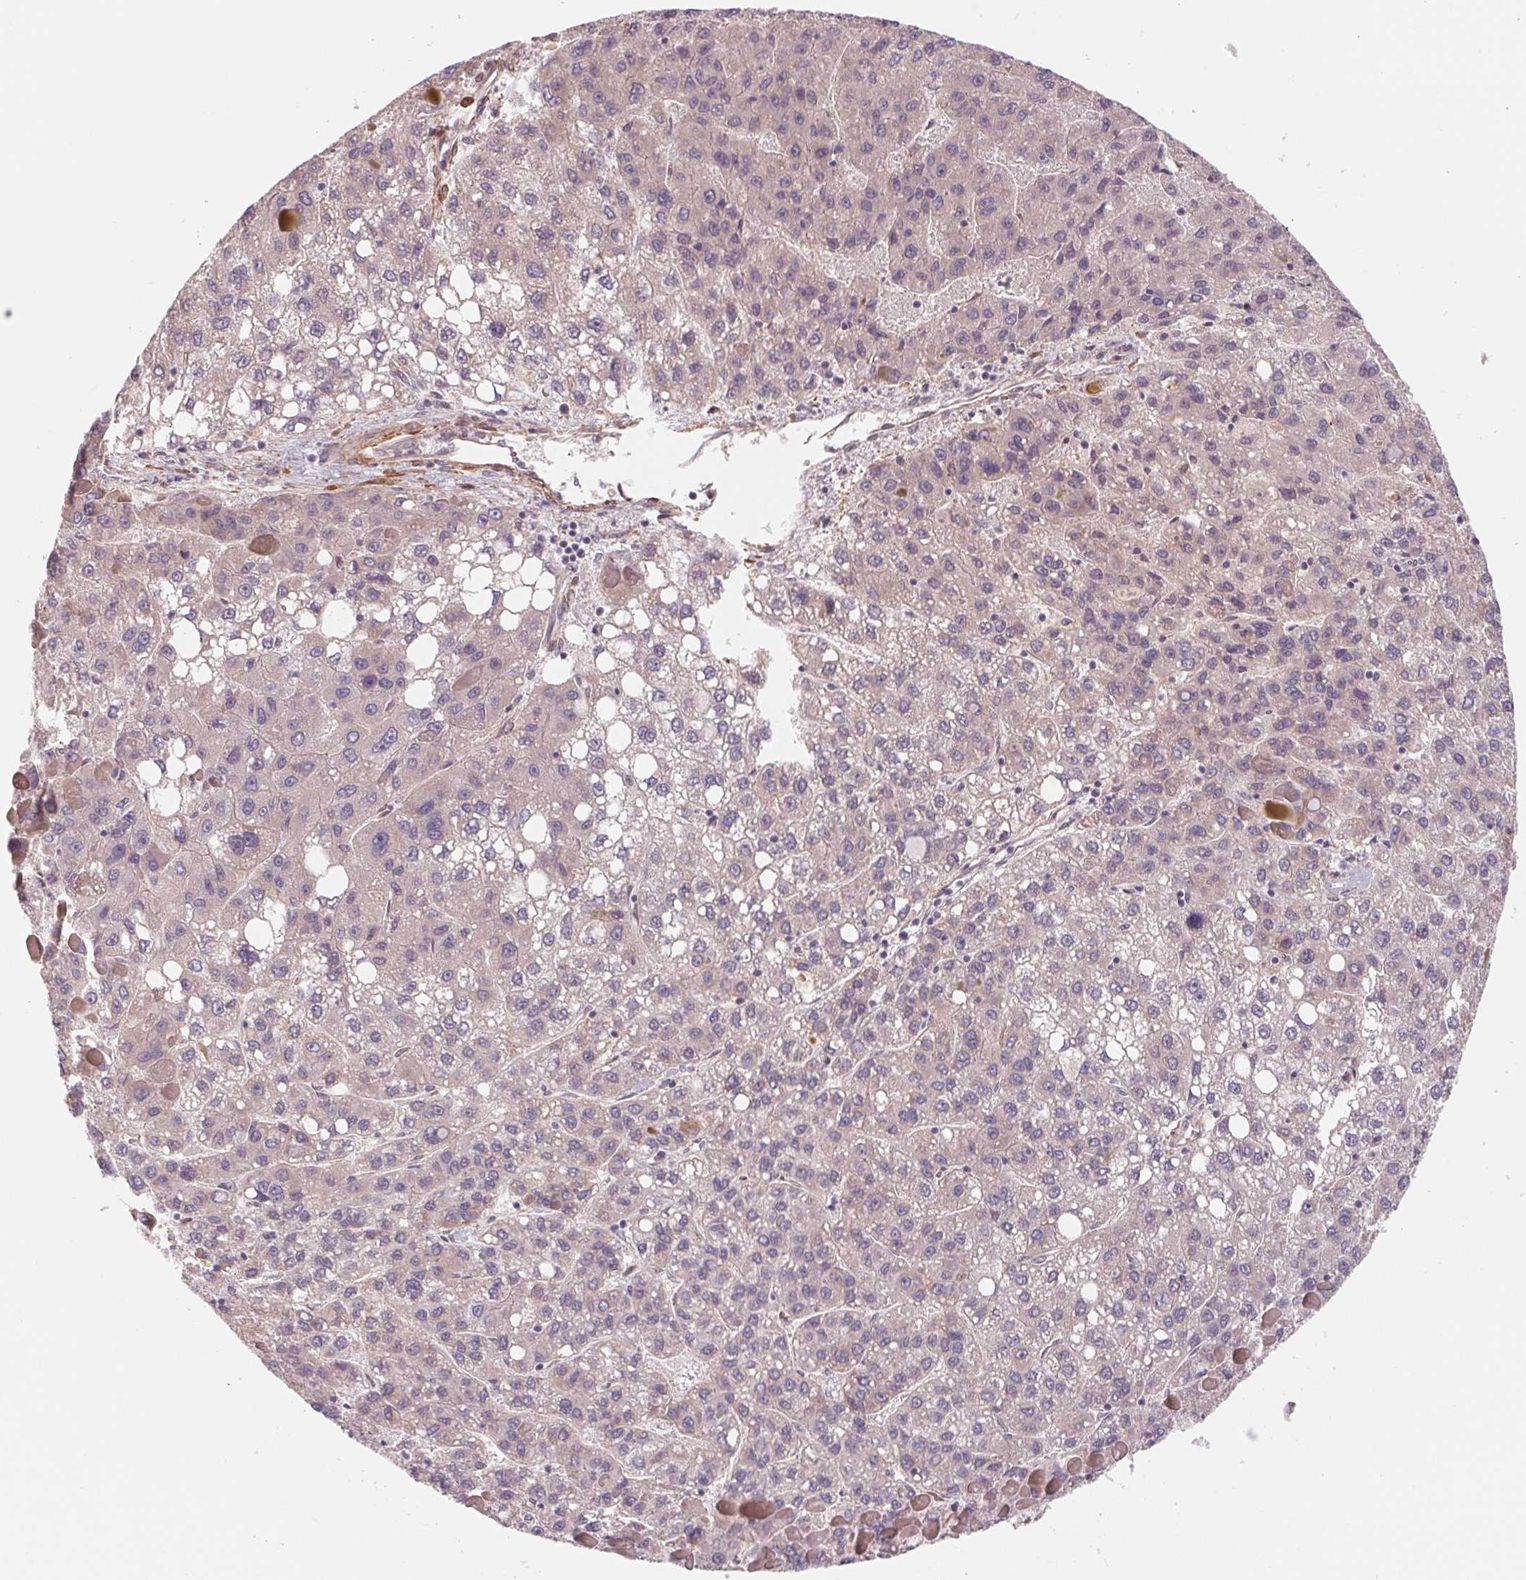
{"staining": {"intensity": "negative", "quantity": "none", "location": "none"}, "tissue": "liver cancer", "cell_type": "Tumor cells", "image_type": "cancer", "snomed": [{"axis": "morphology", "description": "Carcinoma, Hepatocellular, NOS"}, {"axis": "topography", "description": "Liver"}], "caption": "Liver cancer was stained to show a protein in brown. There is no significant expression in tumor cells. (Brightfield microscopy of DAB (3,3'-diaminobenzidine) immunohistochemistry at high magnification).", "gene": "CCDC112", "patient": {"sex": "female", "age": 82}}